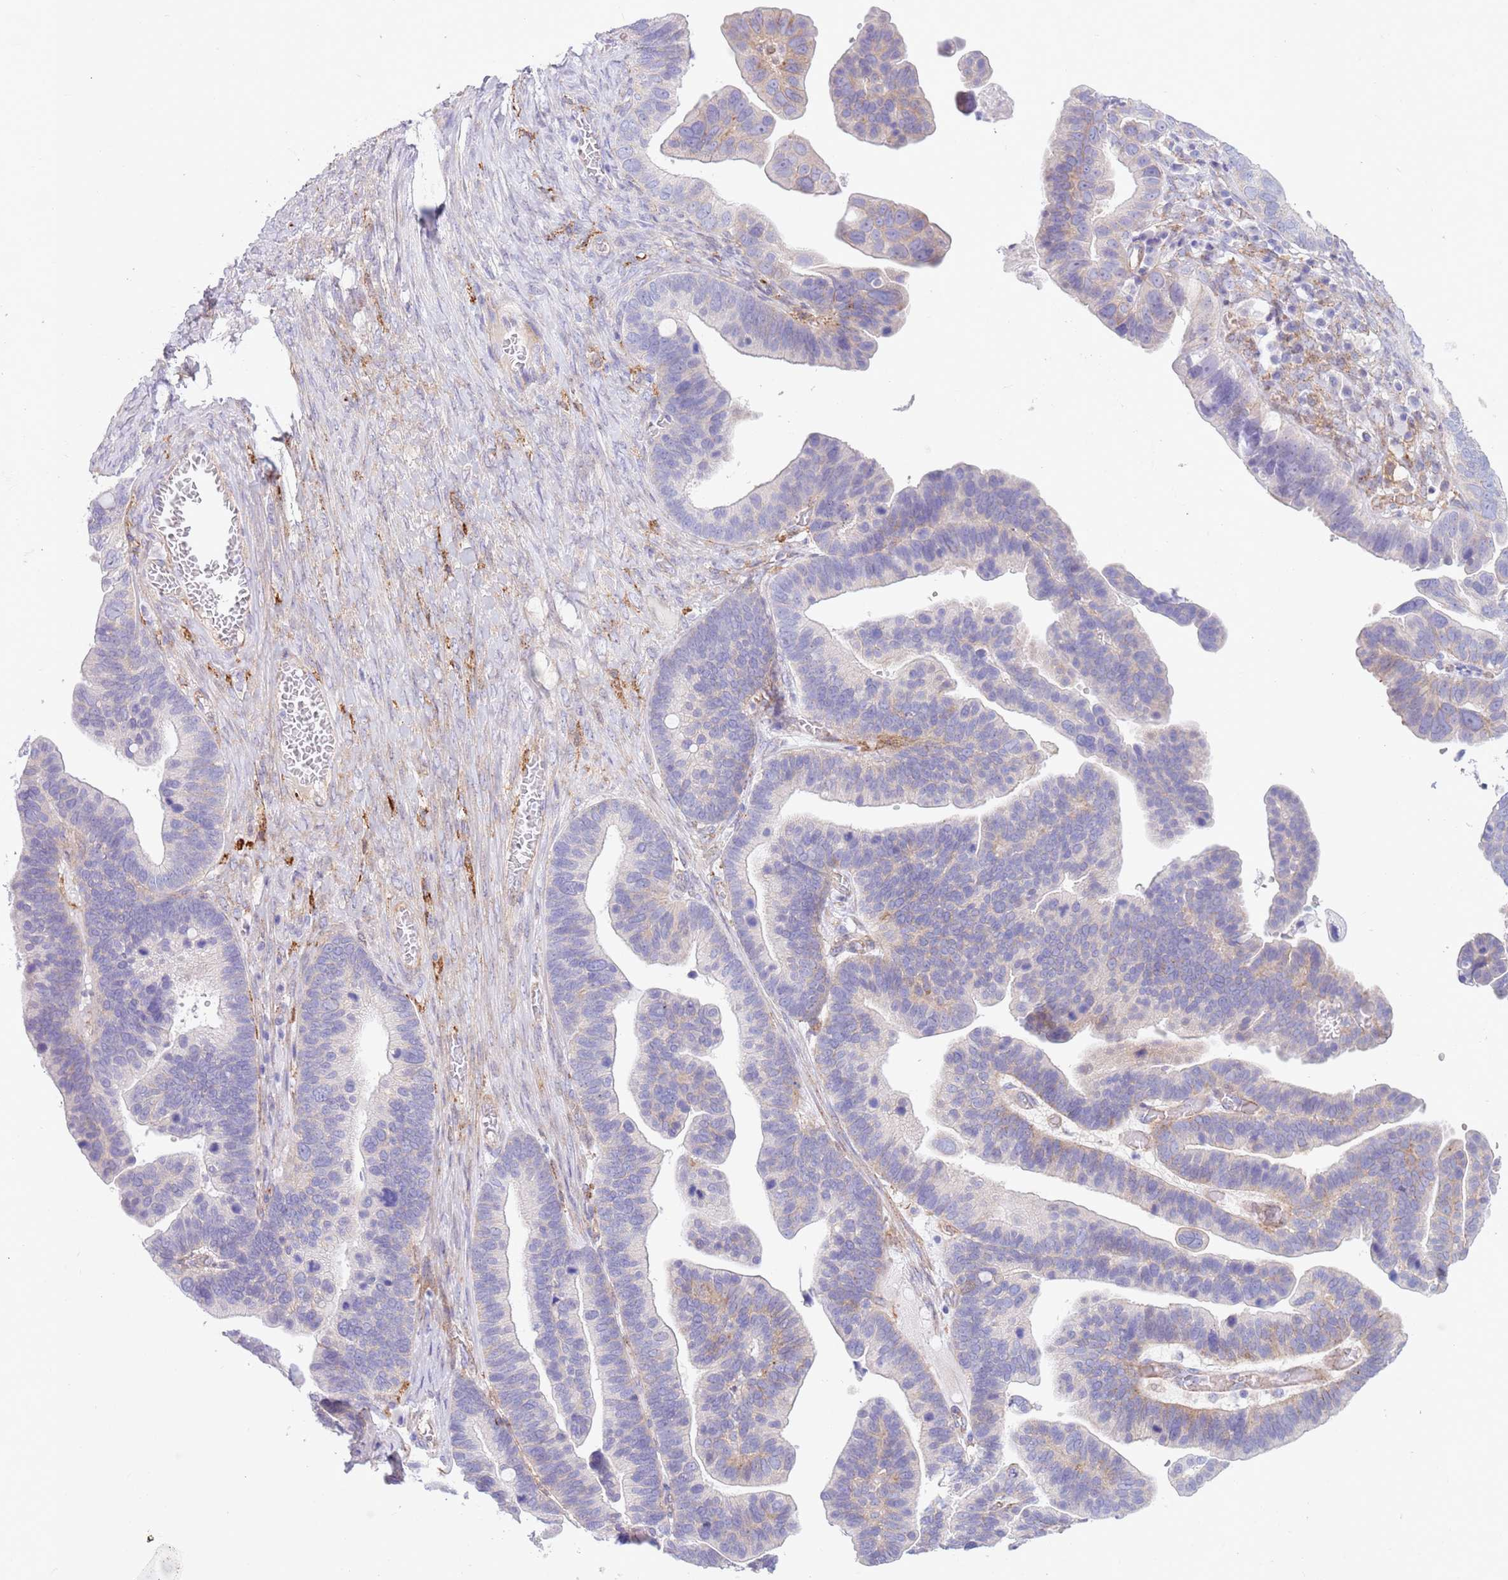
{"staining": {"intensity": "weak", "quantity": "<25%", "location": "cytoplasmic/membranous"}, "tissue": "ovarian cancer", "cell_type": "Tumor cells", "image_type": "cancer", "snomed": [{"axis": "morphology", "description": "Cystadenocarcinoma, serous, NOS"}, {"axis": "topography", "description": "Ovary"}], "caption": "DAB (3,3'-diaminobenzidine) immunohistochemical staining of human ovarian serous cystadenocarcinoma exhibits no significant expression in tumor cells.", "gene": "SNX6", "patient": {"sex": "female", "age": 56}}